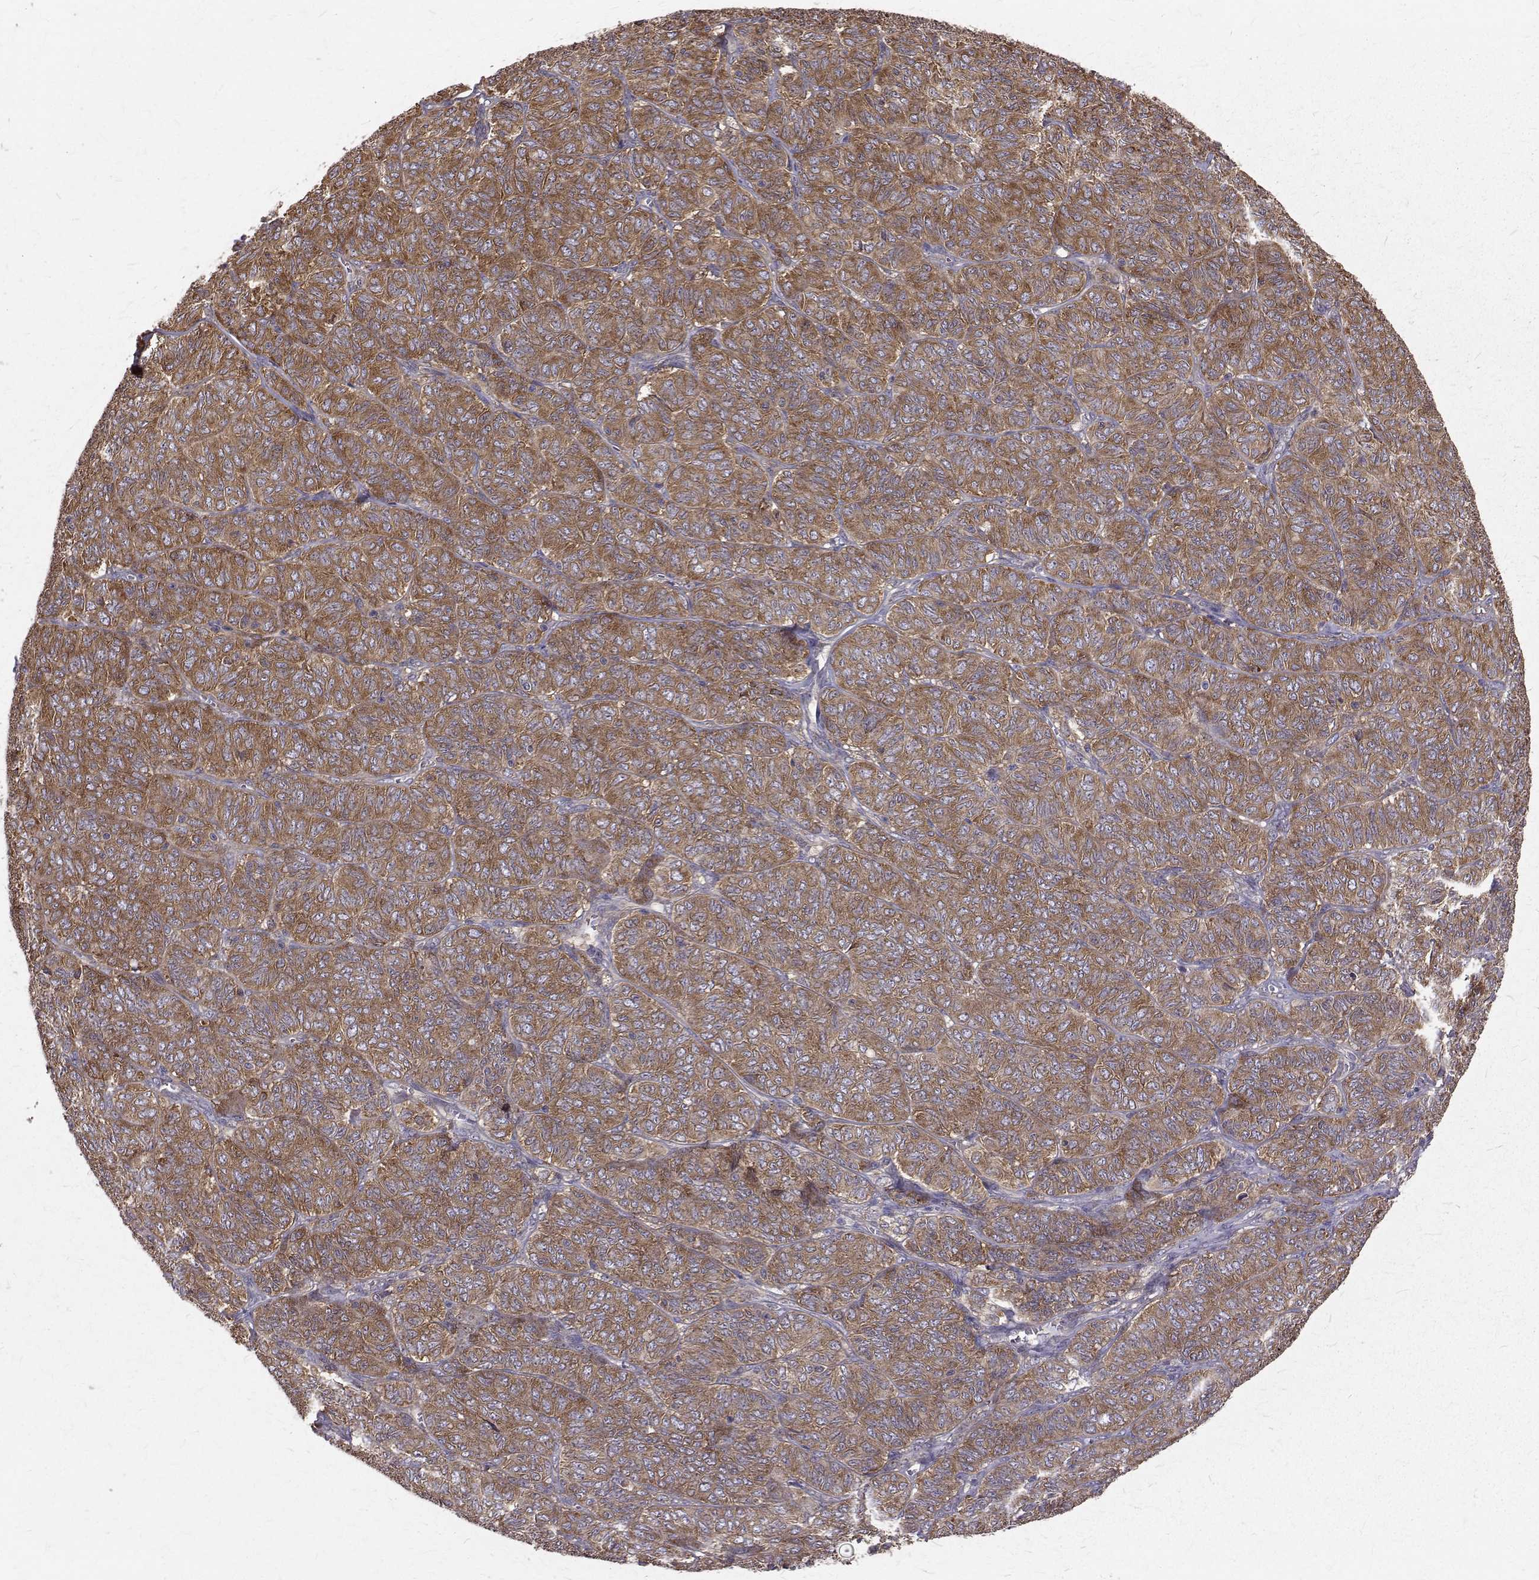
{"staining": {"intensity": "moderate", "quantity": ">75%", "location": "cytoplasmic/membranous"}, "tissue": "ovarian cancer", "cell_type": "Tumor cells", "image_type": "cancer", "snomed": [{"axis": "morphology", "description": "Carcinoma, endometroid"}, {"axis": "topography", "description": "Ovary"}], "caption": "This is a micrograph of IHC staining of ovarian cancer (endometroid carcinoma), which shows moderate positivity in the cytoplasmic/membranous of tumor cells.", "gene": "FARSB", "patient": {"sex": "female", "age": 80}}